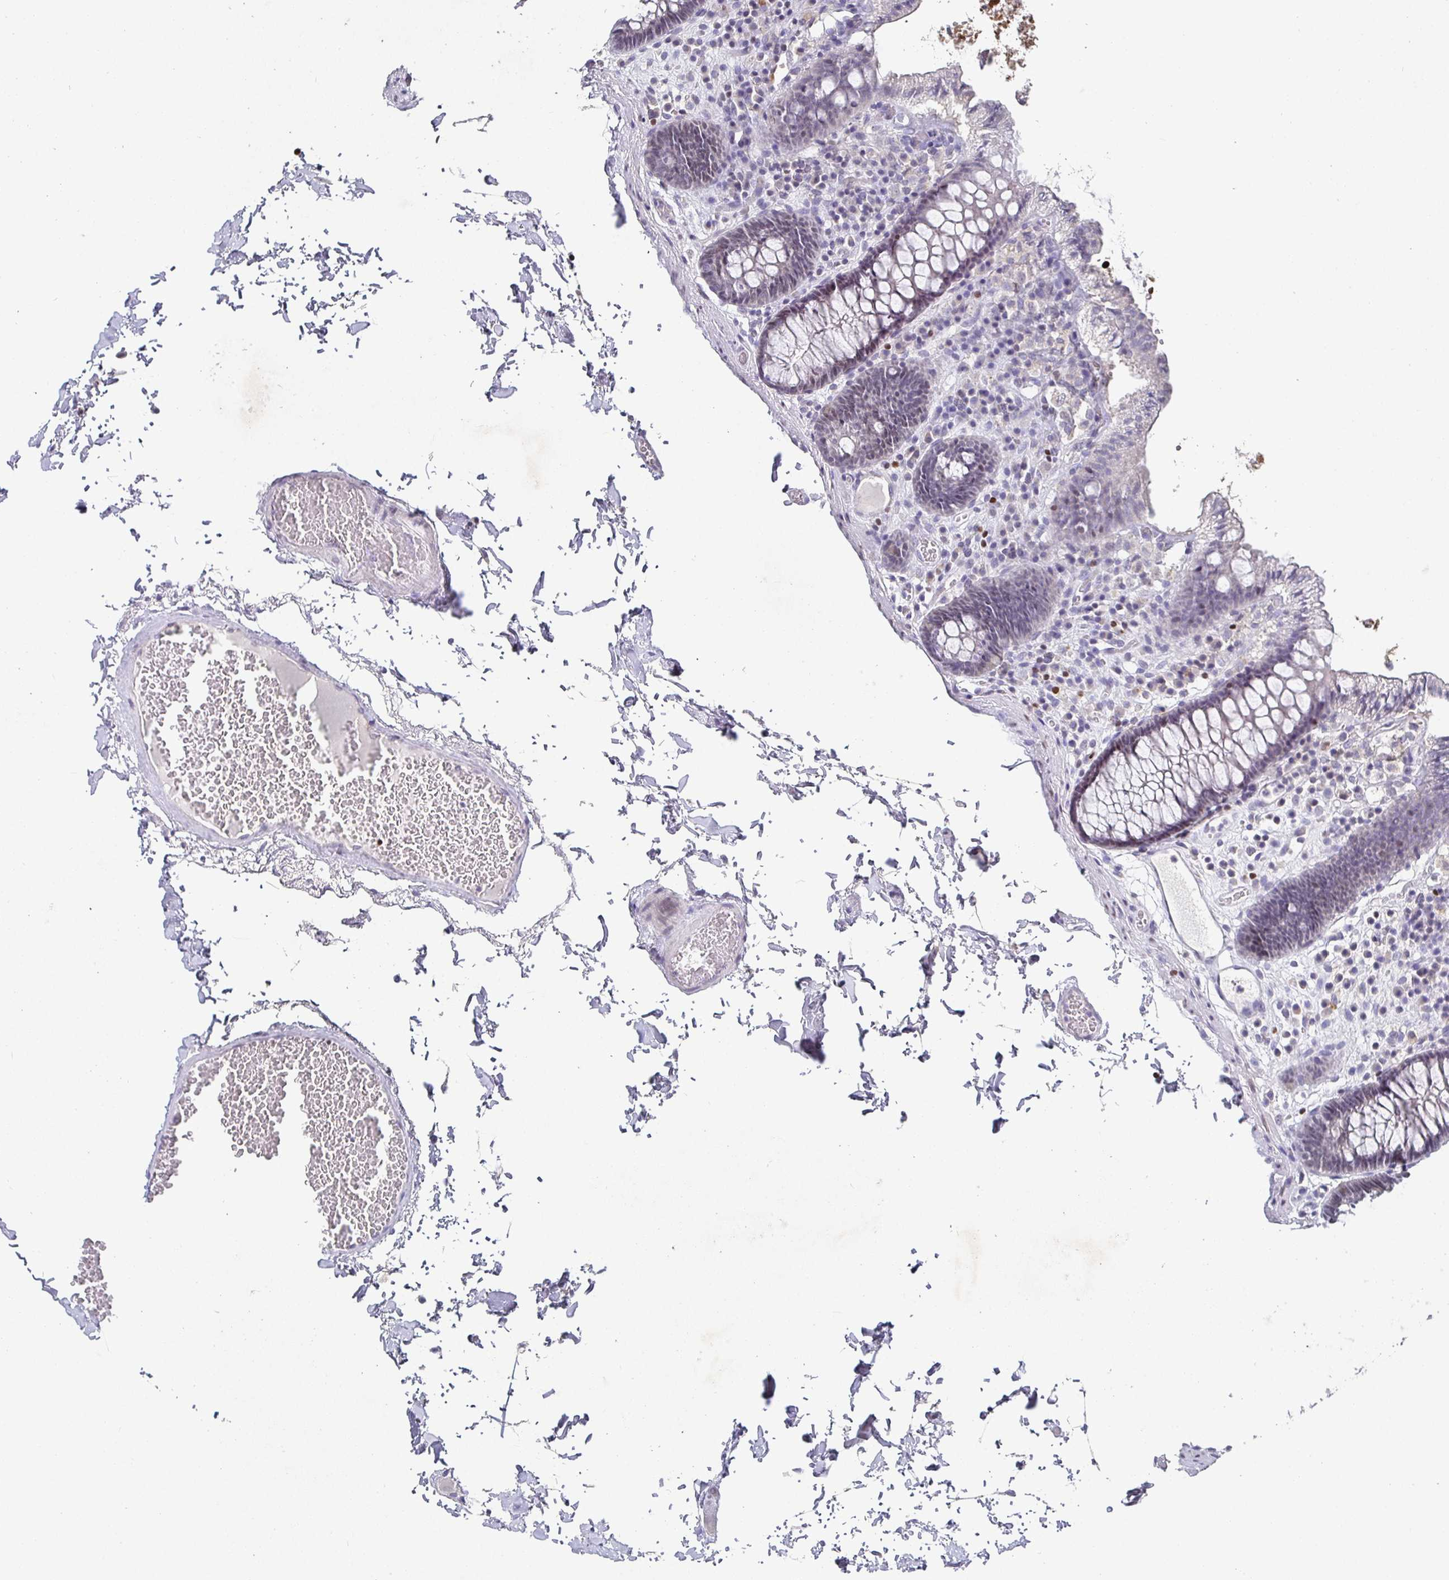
{"staining": {"intensity": "negative", "quantity": "none", "location": "none"}, "tissue": "colon", "cell_type": "Endothelial cells", "image_type": "normal", "snomed": [{"axis": "morphology", "description": "Normal tissue, NOS"}, {"axis": "topography", "description": "Colon"}, {"axis": "topography", "description": "Peripheral nerve tissue"}], "caption": "Image shows no protein positivity in endothelial cells of unremarkable colon. (DAB IHC visualized using brightfield microscopy, high magnification).", "gene": "SATB1", "patient": {"sex": "male", "age": 84}}